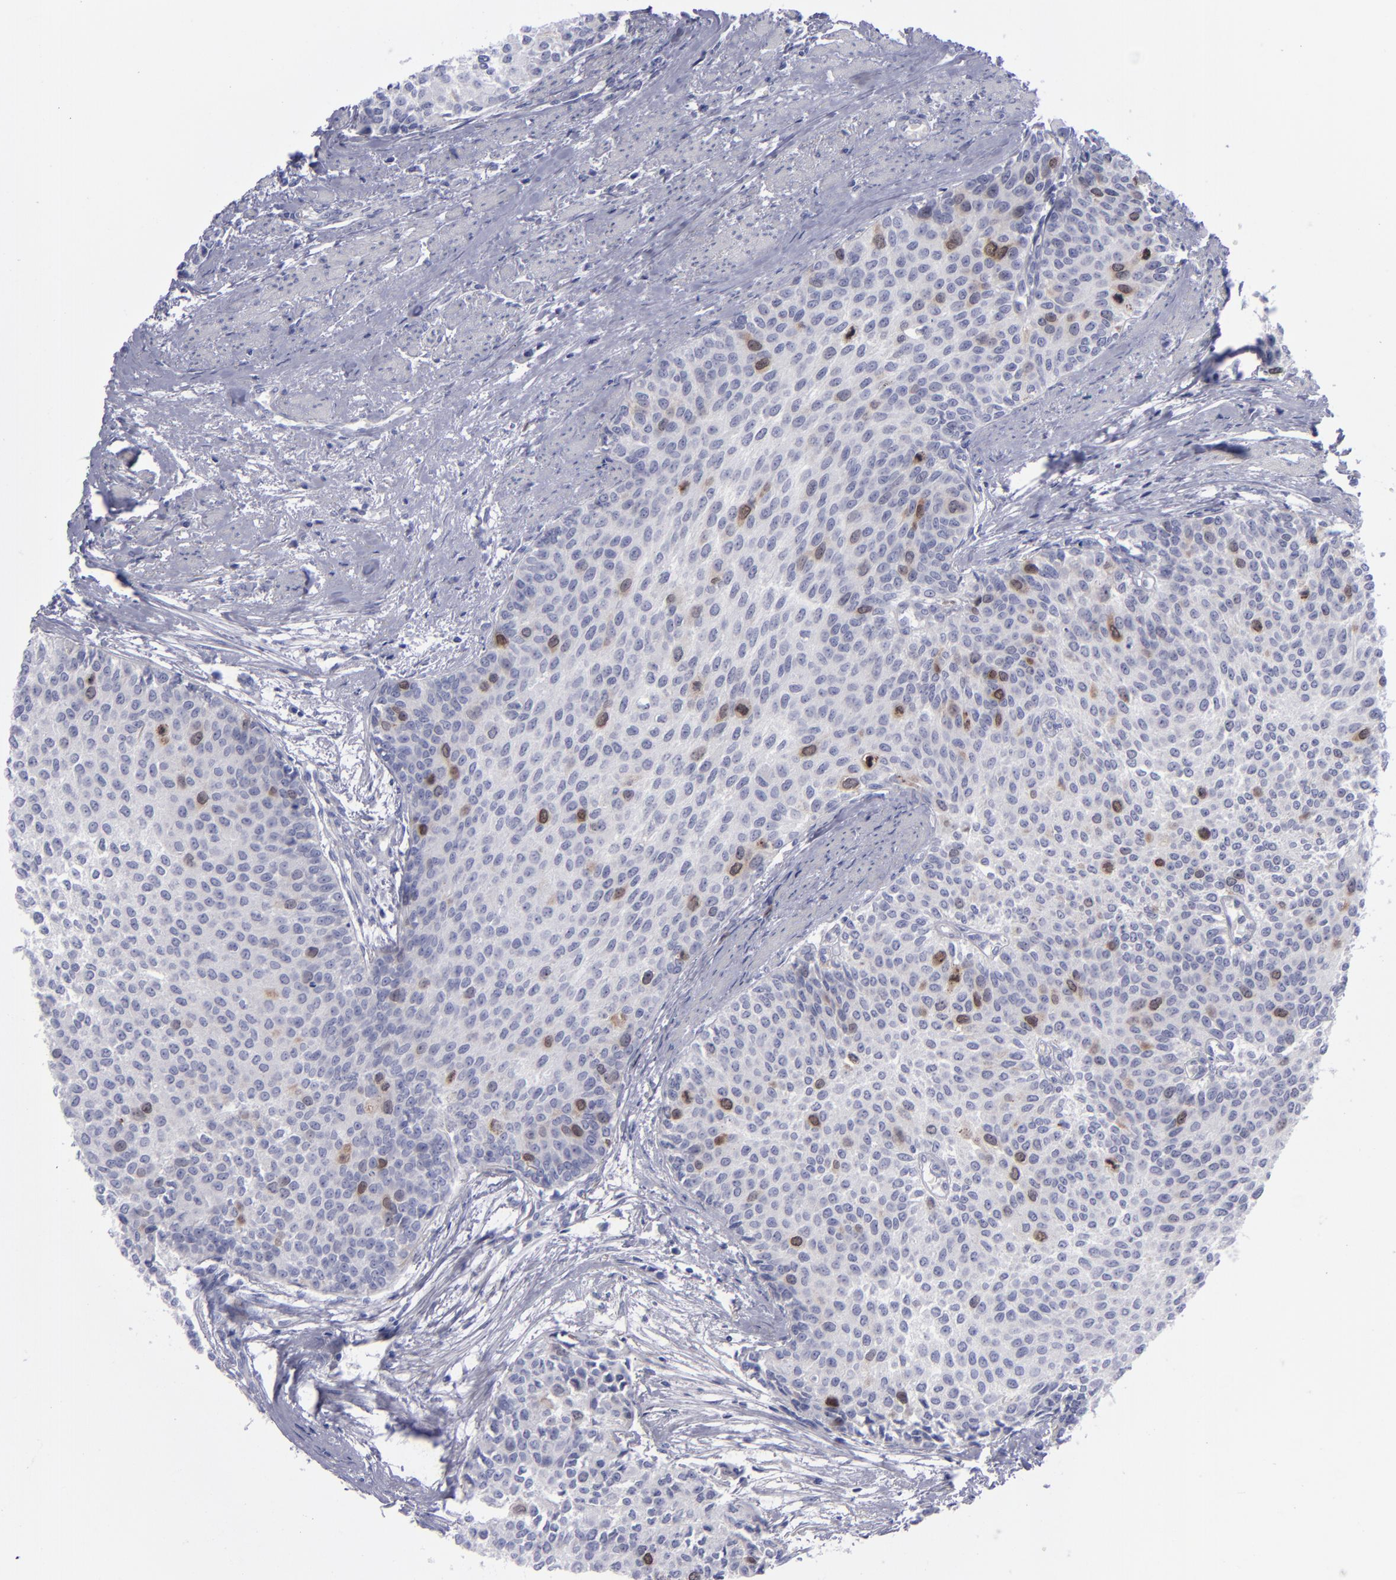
{"staining": {"intensity": "weak", "quantity": "<25%", "location": "nuclear"}, "tissue": "urothelial cancer", "cell_type": "Tumor cells", "image_type": "cancer", "snomed": [{"axis": "morphology", "description": "Urothelial carcinoma, Low grade"}, {"axis": "topography", "description": "Urinary bladder"}], "caption": "The IHC micrograph has no significant staining in tumor cells of urothelial cancer tissue.", "gene": "AURKA", "patient": {"sex": "female", "age": 73}}